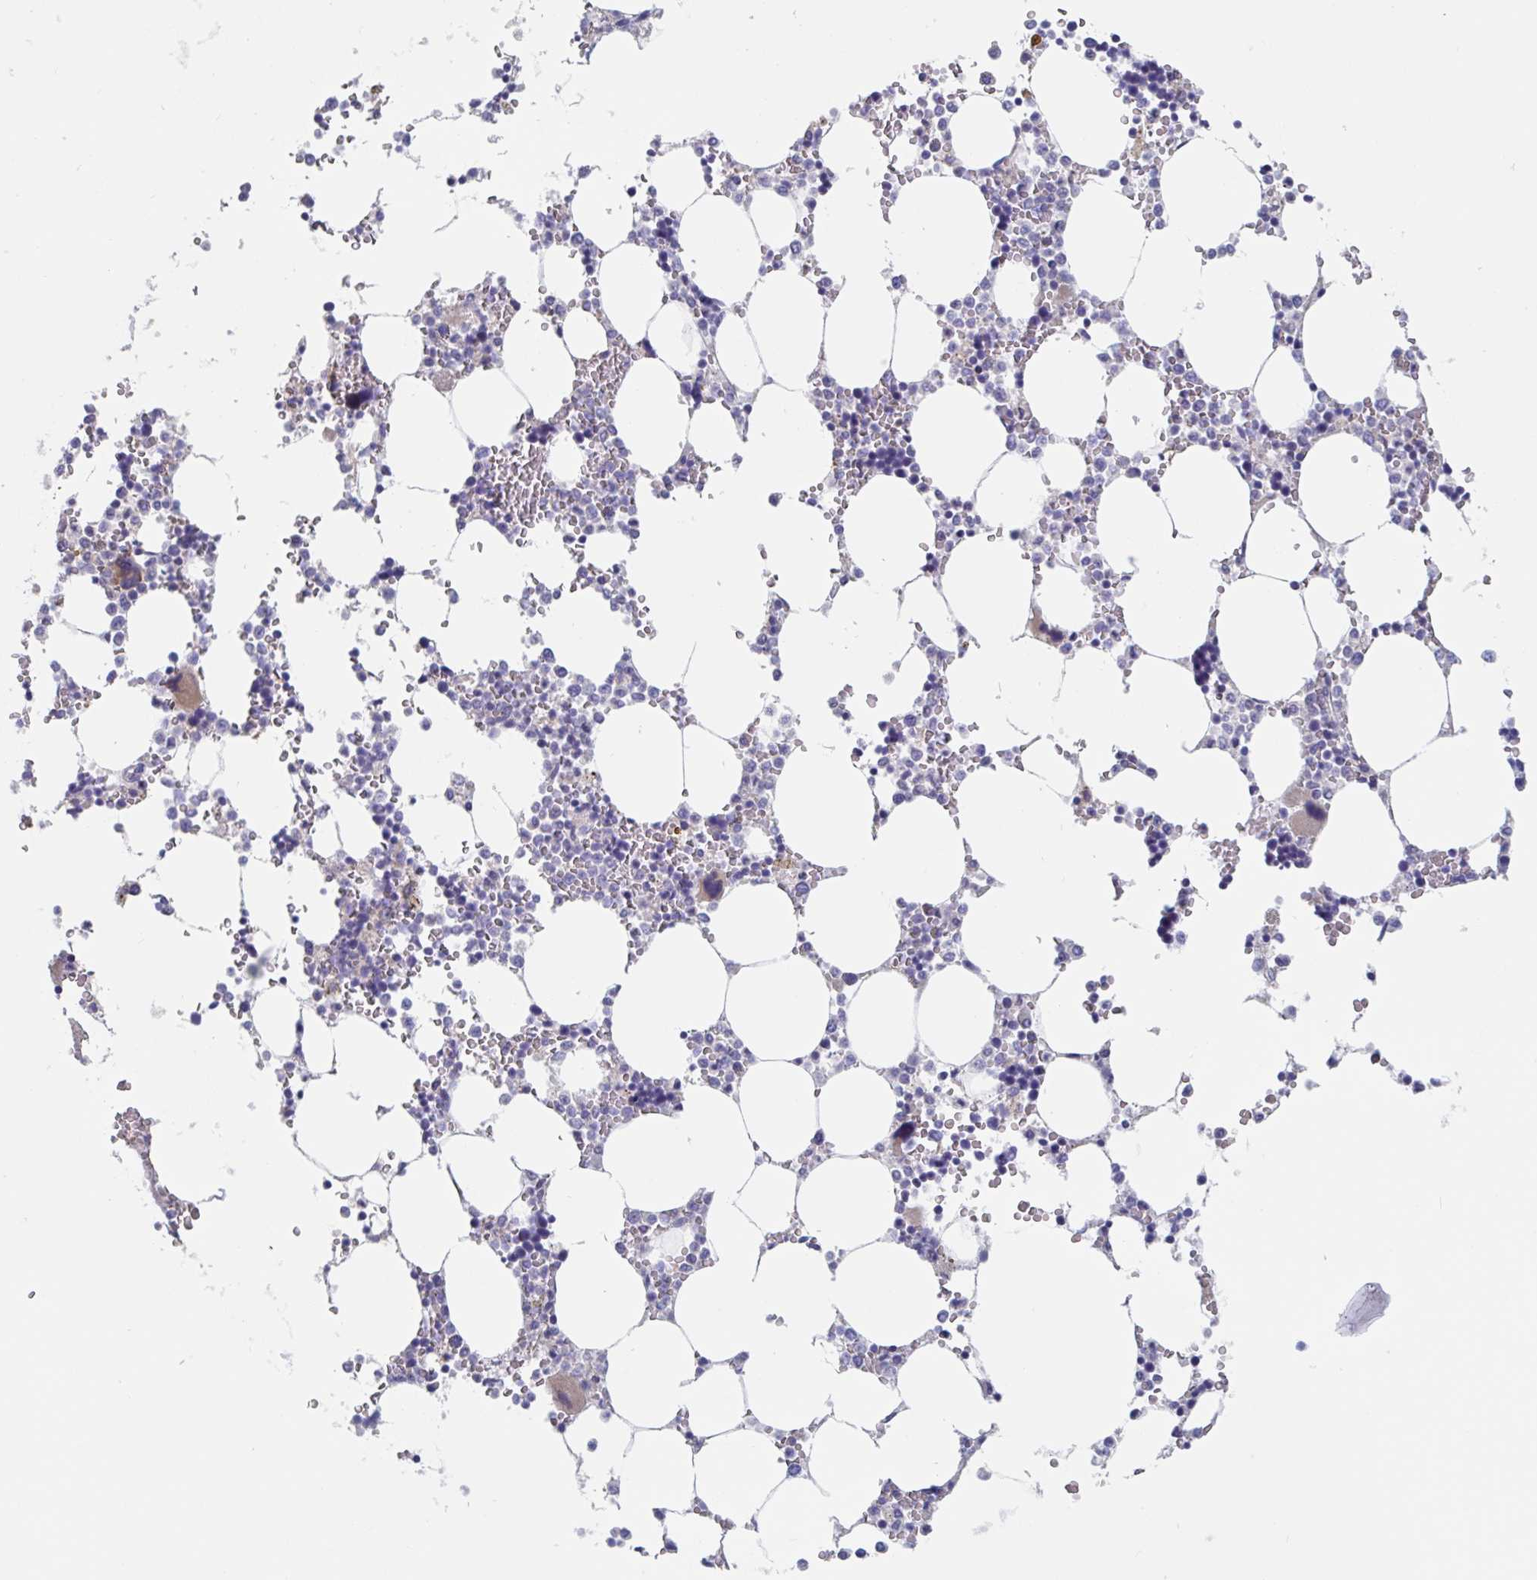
{"staining": {"intensity": "weak", "quantity": "<25%", "location": "cytoplasmic/membranous"}, "tissue": "bone marrow", "cell_type": "Hematopoietic cells", "image_type": "normal", "snomed": [{"axis": "morphology", "description": "Normal tissue, NOS"}, {"axis": "topography", "description": "Bone marrow"}], "caption": "Immunohistochemical staining of benign human bone marrow demonstrates no significant staining in hematopoietic cells.", "gene": "ABHD16A", "patient": {"sex": "male", "age": 64}}